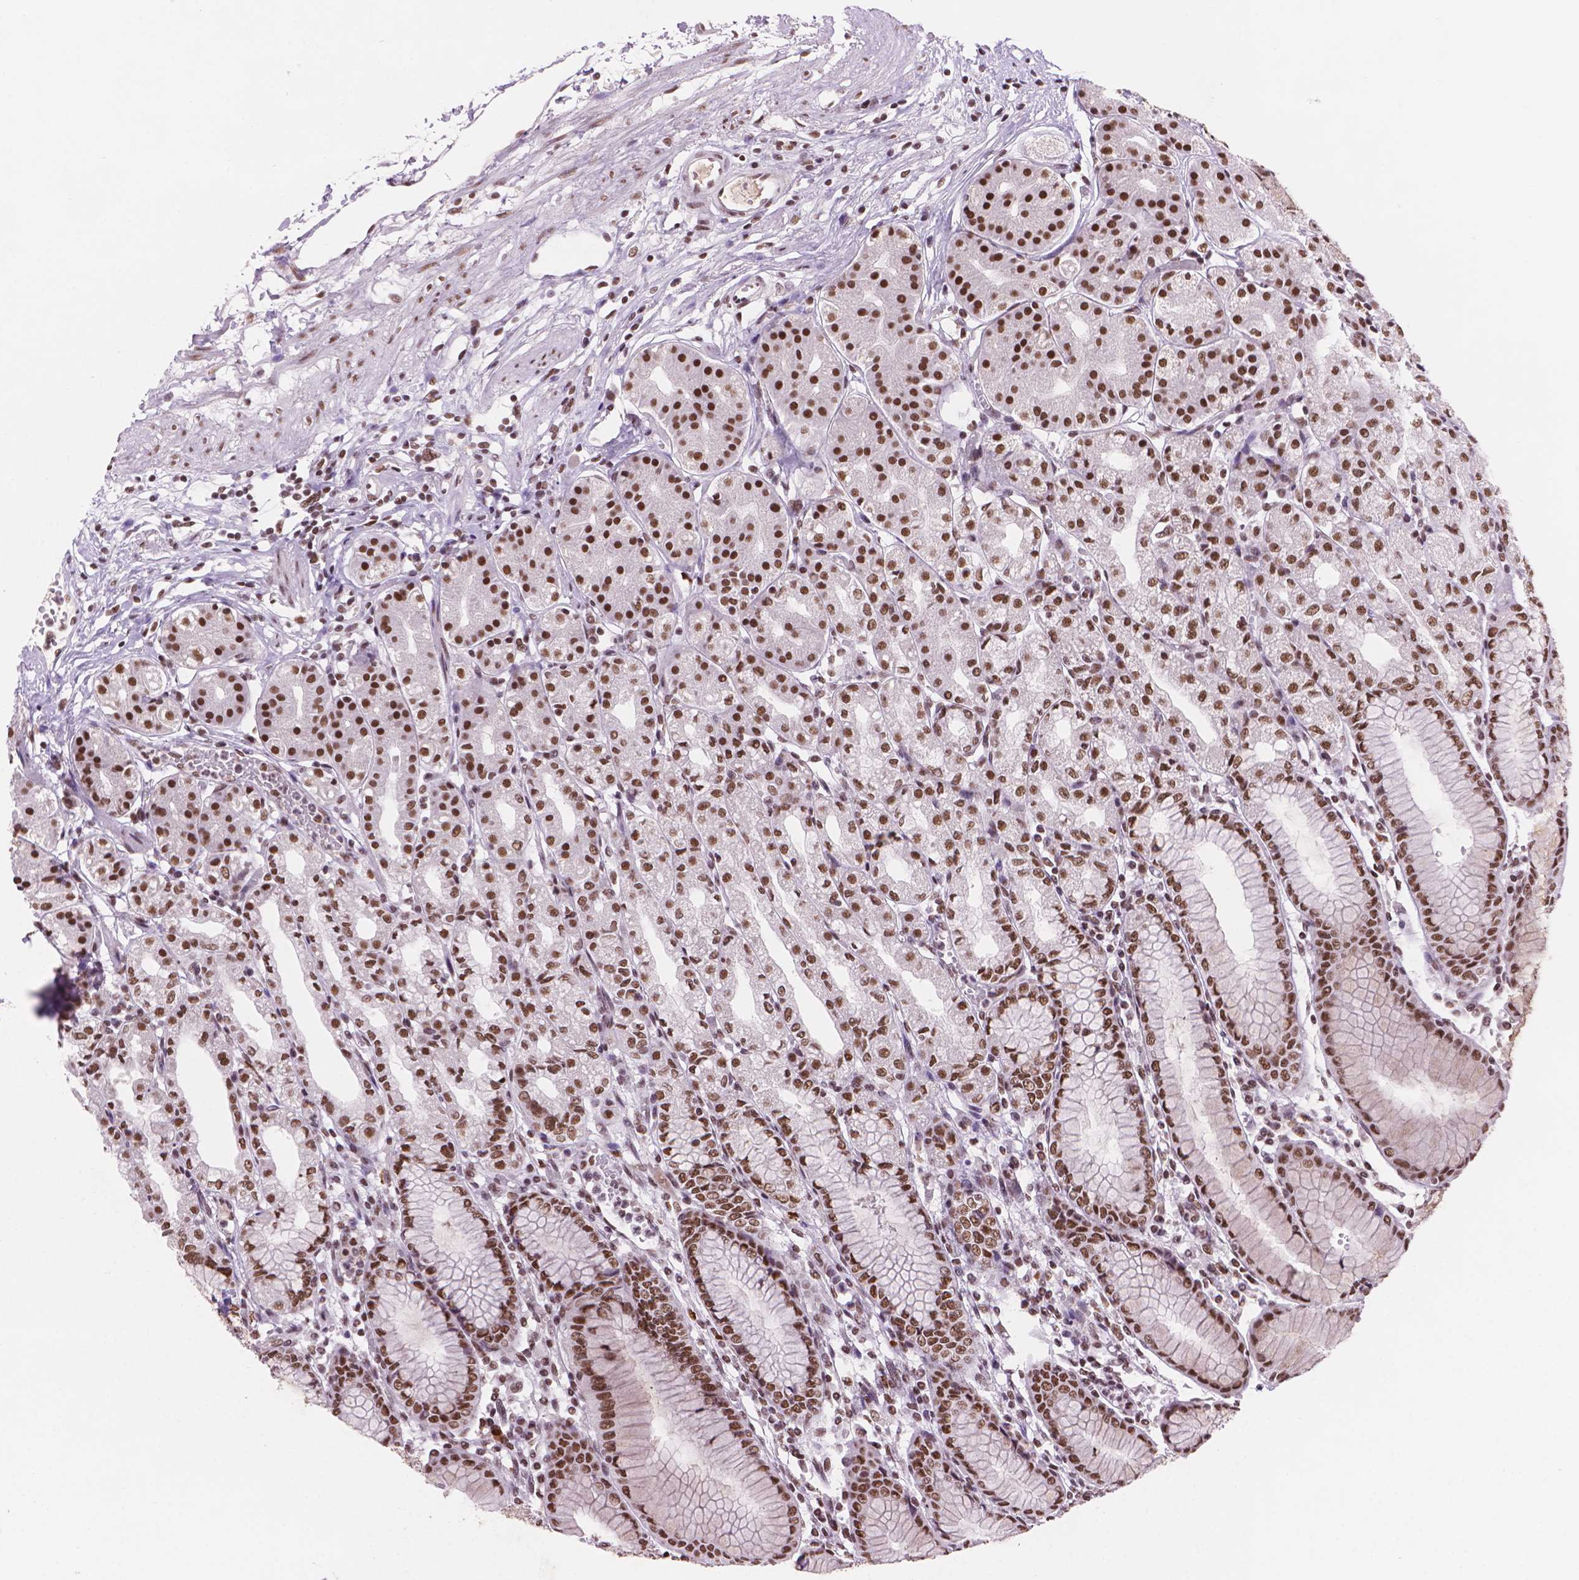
{"staining": {"intensity": "strong", "quantity": ">75%", "location": "nuclear"}, "tissue": "stomach", "cell_type": "Glandular cells", "image_type": "normal", "snomed": [{"axis": "morphology", "description": "Normal tissue, NOS"}, {"axis": "topography", "description": "Skeletal muscle"}, {"axis": "topography", "description": "Stomach"}], "caption": "High-power microscopy captured an immunohistochemistry histopathology image of normal stomach, revealing strong nuclear expression in approximately >75% of glandular cells.", "gene": "RPA4", "patient": {"sex": "female", "age": 57}}